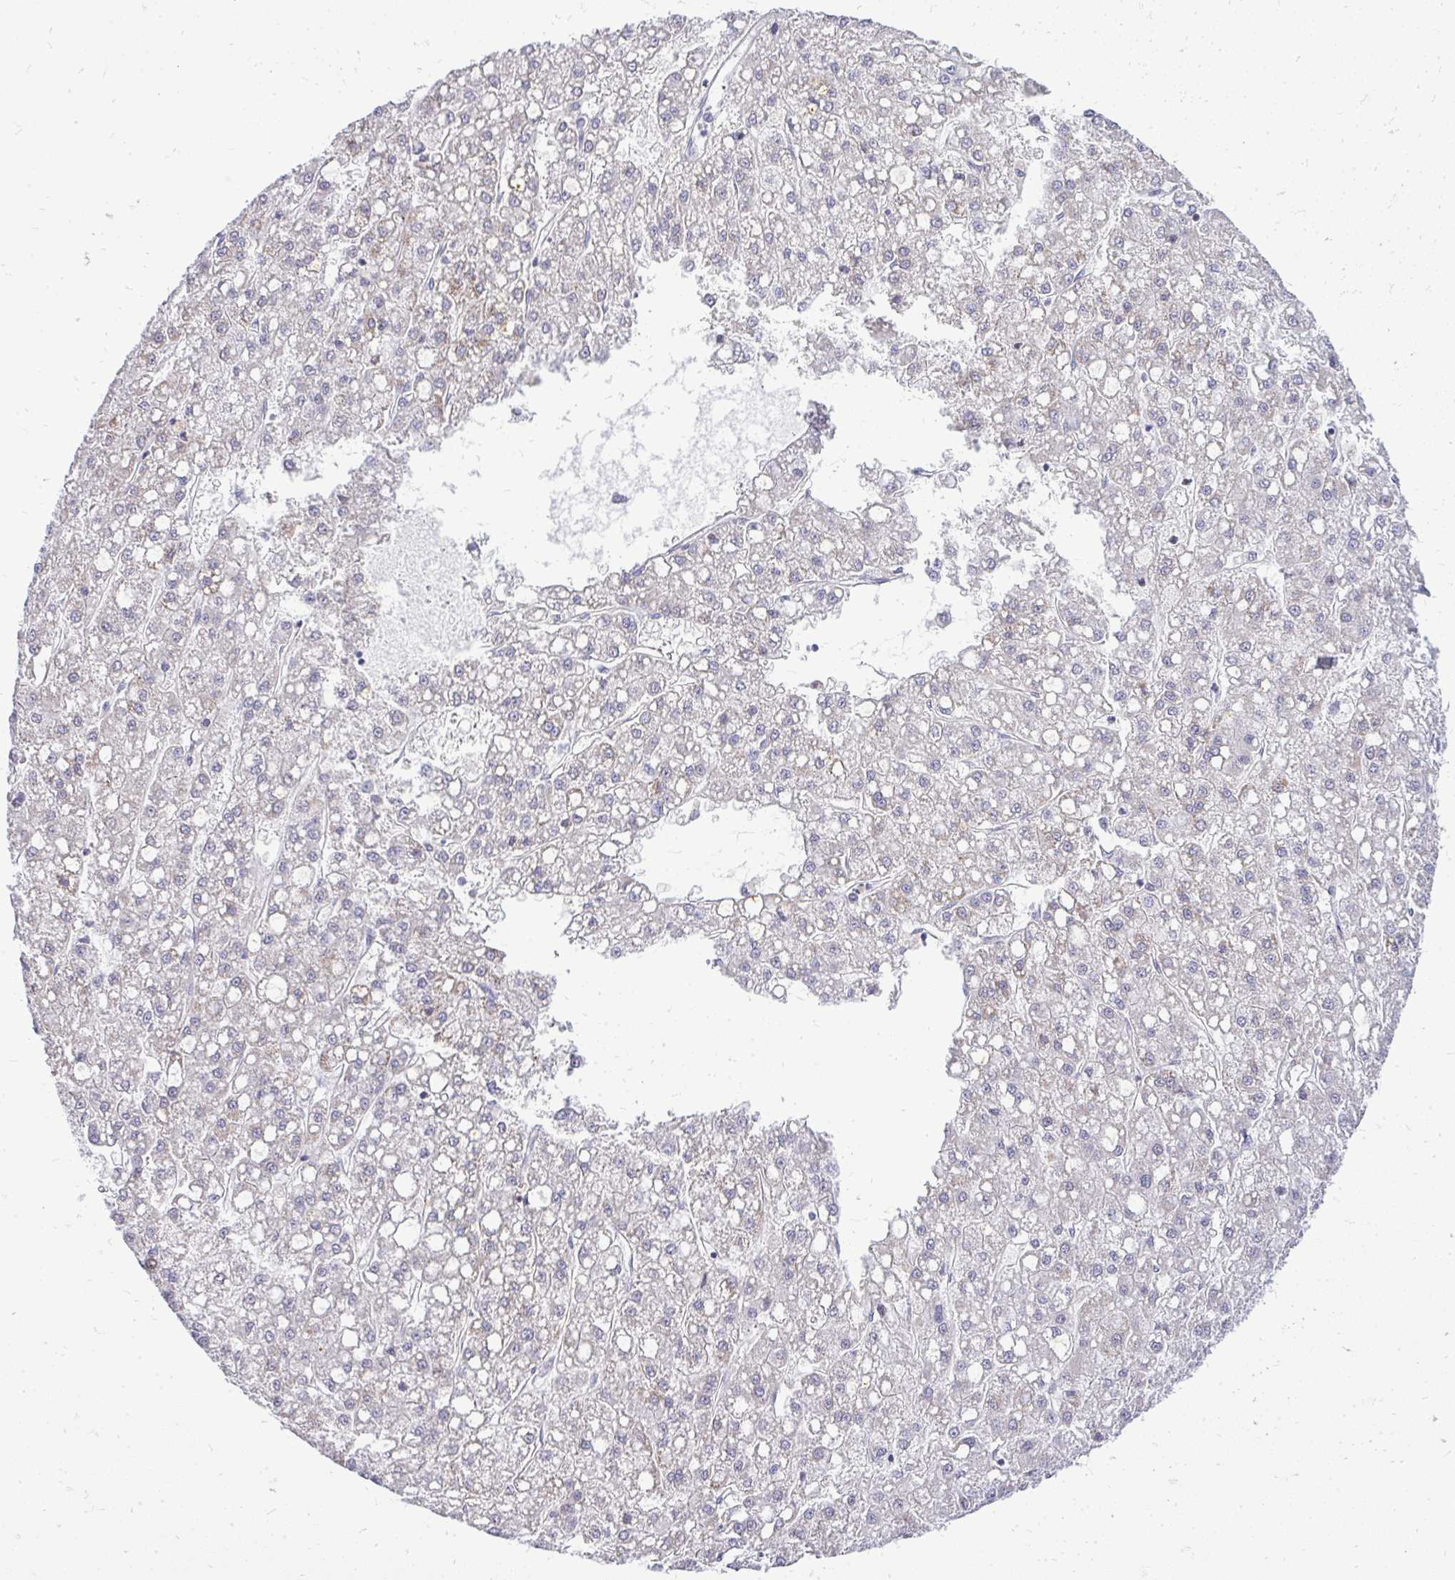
{"staining": {"intensity": "negative", "quantity": "none", "location": "none"}, "tissue": "liver cancer", "cell_type": "Tumor cells", "image_type": "cancer", "snomed": [{"axis": "morphology", "description": "Carcinoma, Hepatocellular, NOS"}, {"axis": "topography", "description": "Liver"}], "caption": "Micrograph shows no protein staining in tumor cells of liver hepatocellular carcinoma tissue.", "gene": "OR8D1", "patient": {"sex": "male", "age": 67}}